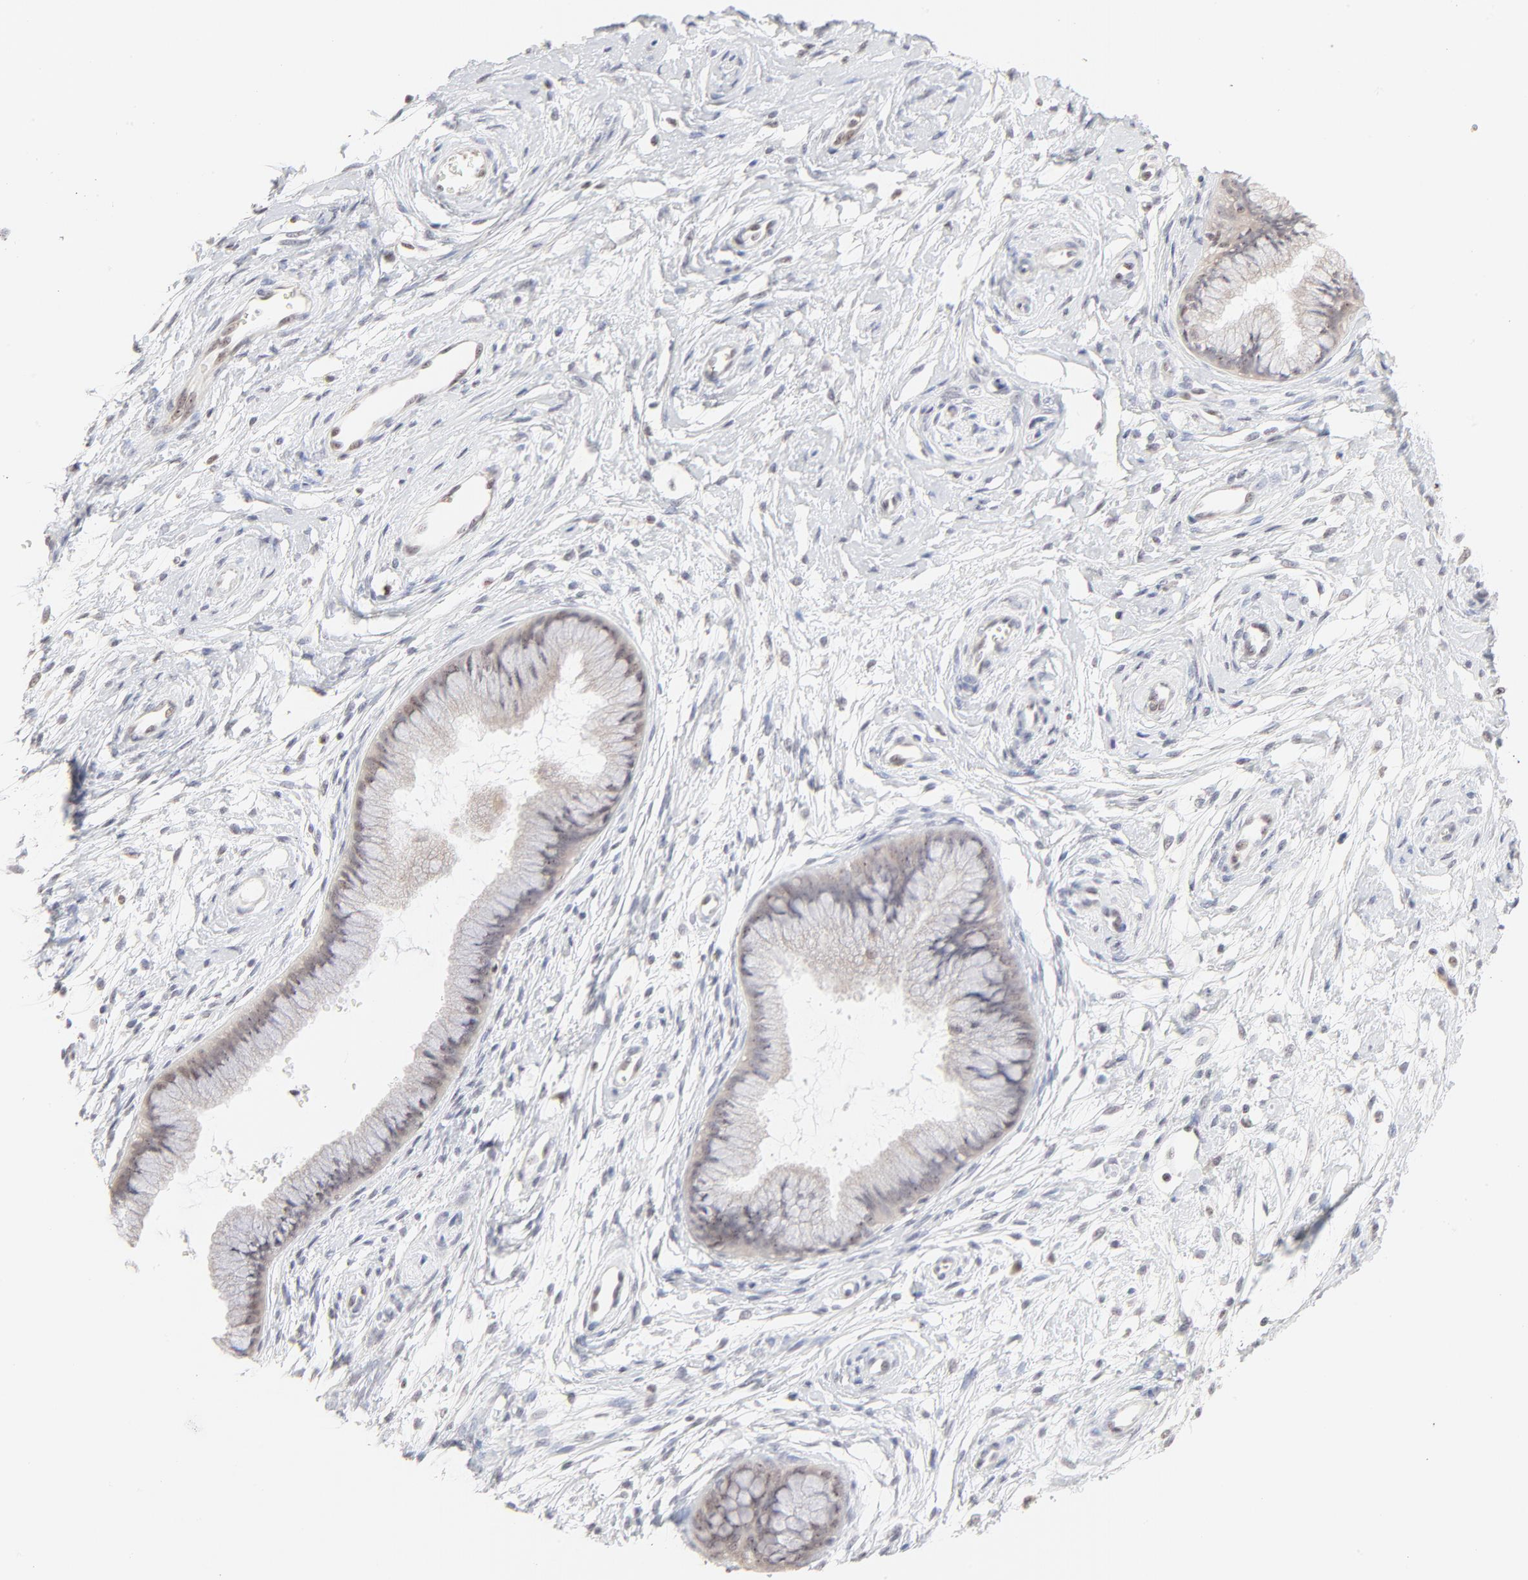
{"staining": {"intensity": "negative", "quantity": "none", "location": "none"}, "tissue": "cervix", "cell_type": "Glandular cells", "image_type": "normal", "snomed": [{"axis": "morphology", "description": "Normal tissue, NOS"}, {"axis": "topography", "description": "Cervix"}], "caption": "Protein analysis of normal cervix demonstrates no significant expression in glandular cells.", "gene": "NFIL3", "patient": {"sex": "female", "age": 39}}